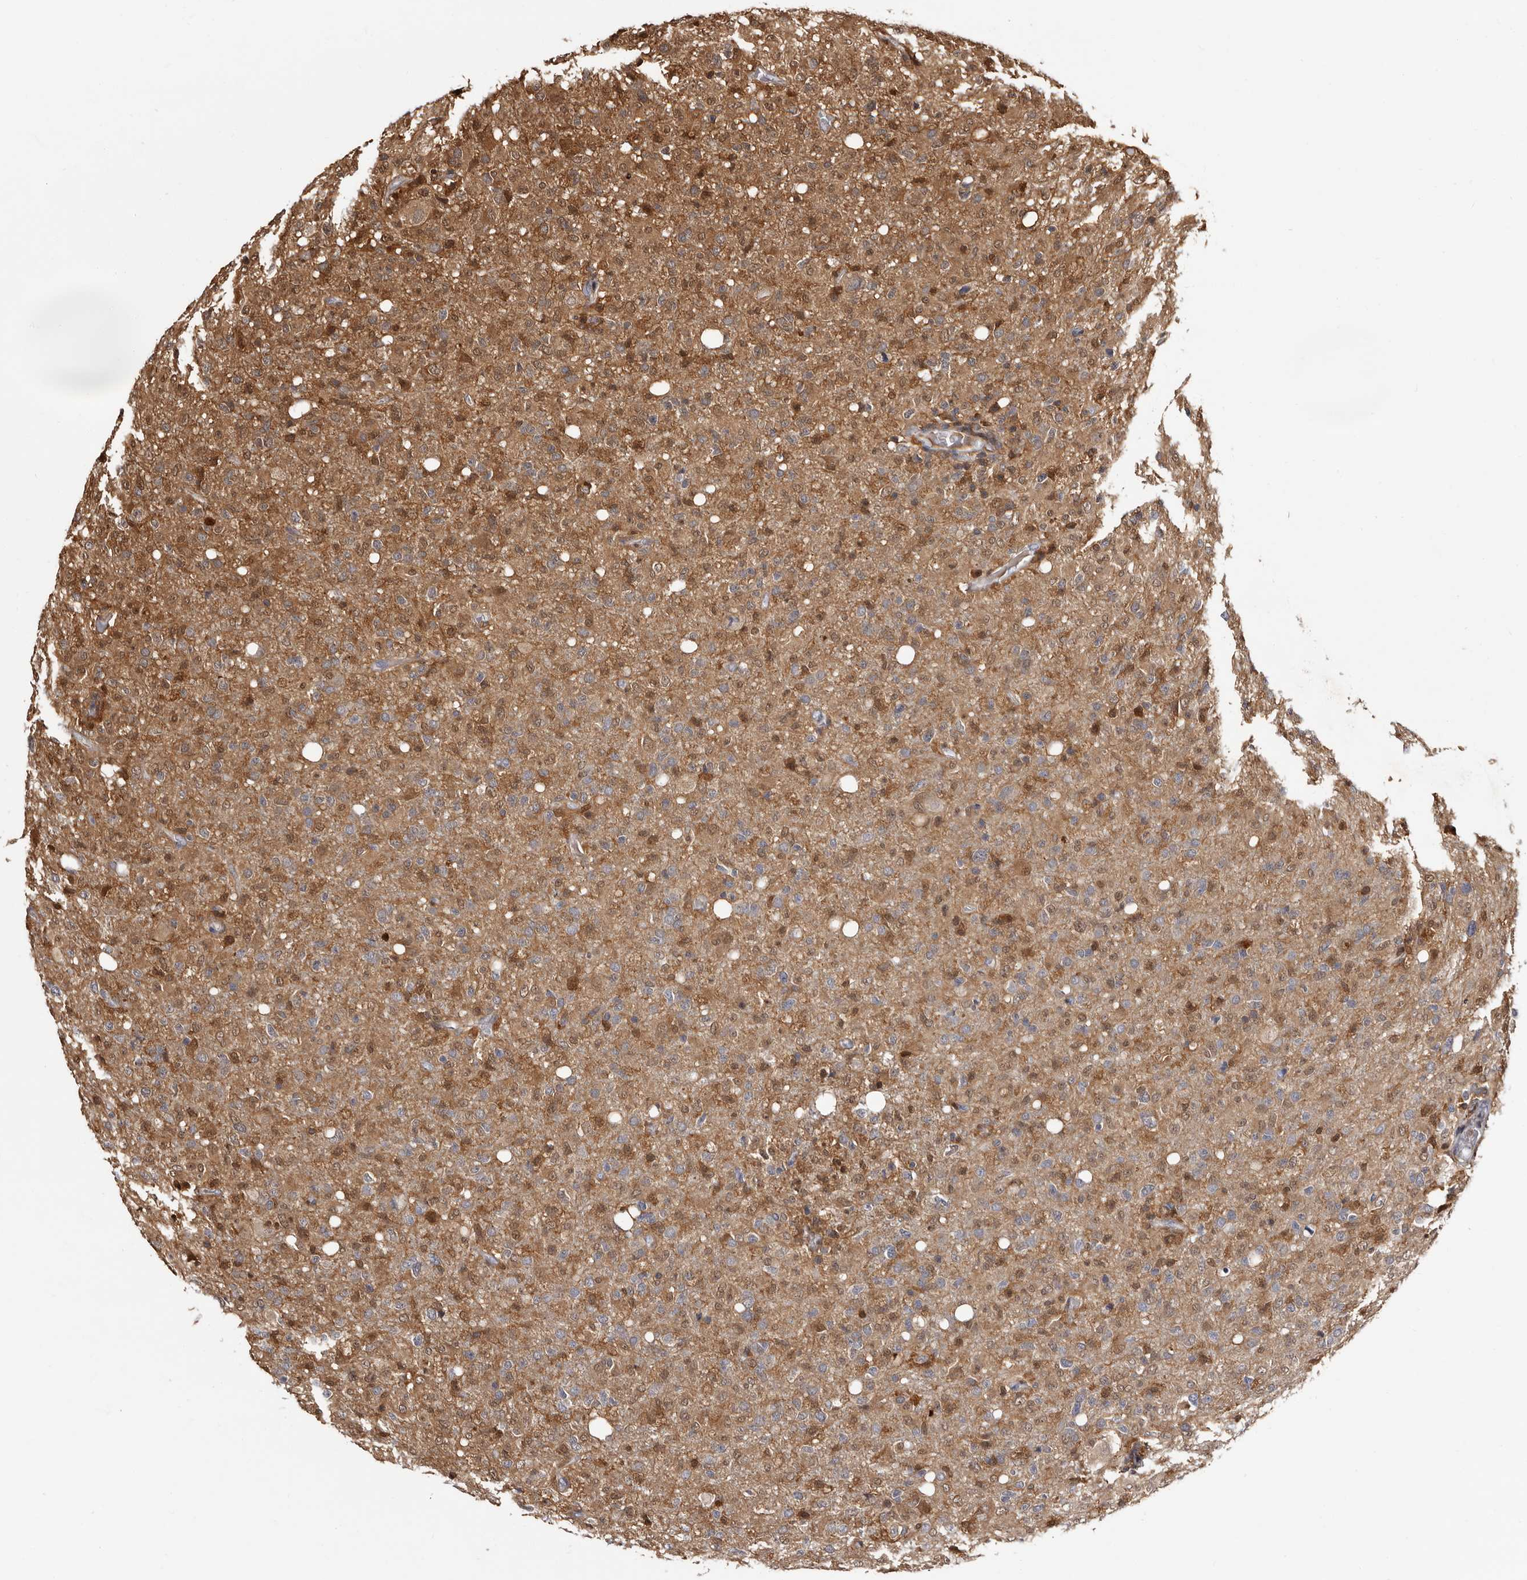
{"staining": {"intensity": "moderate", "quantity": "25%-75%", "location": "cytoplasmic/membranous"}, "tissue": "glioma", "cell_type": "Tumor cells", "image_type": "cancer", "snomed": [{"axis": "morphology", "description": "Glioma, malignant, High grade"}, {"axis": "topography", "description": "Brain"}], "caption": "Immunohistochemistry staining of glioma, which displays medium levels of moderate cytoplasmic/membranous staining in about 25%-75% of tumor cells indicating moderate cytoplasmic/membranous protein expression. The staining was performed using DAB (brown) for protein detection and nuclei were counterstained in hematoxylin (blue).", "gene": "DNPH1", "patient": {"sex": "female", "age": 57}}